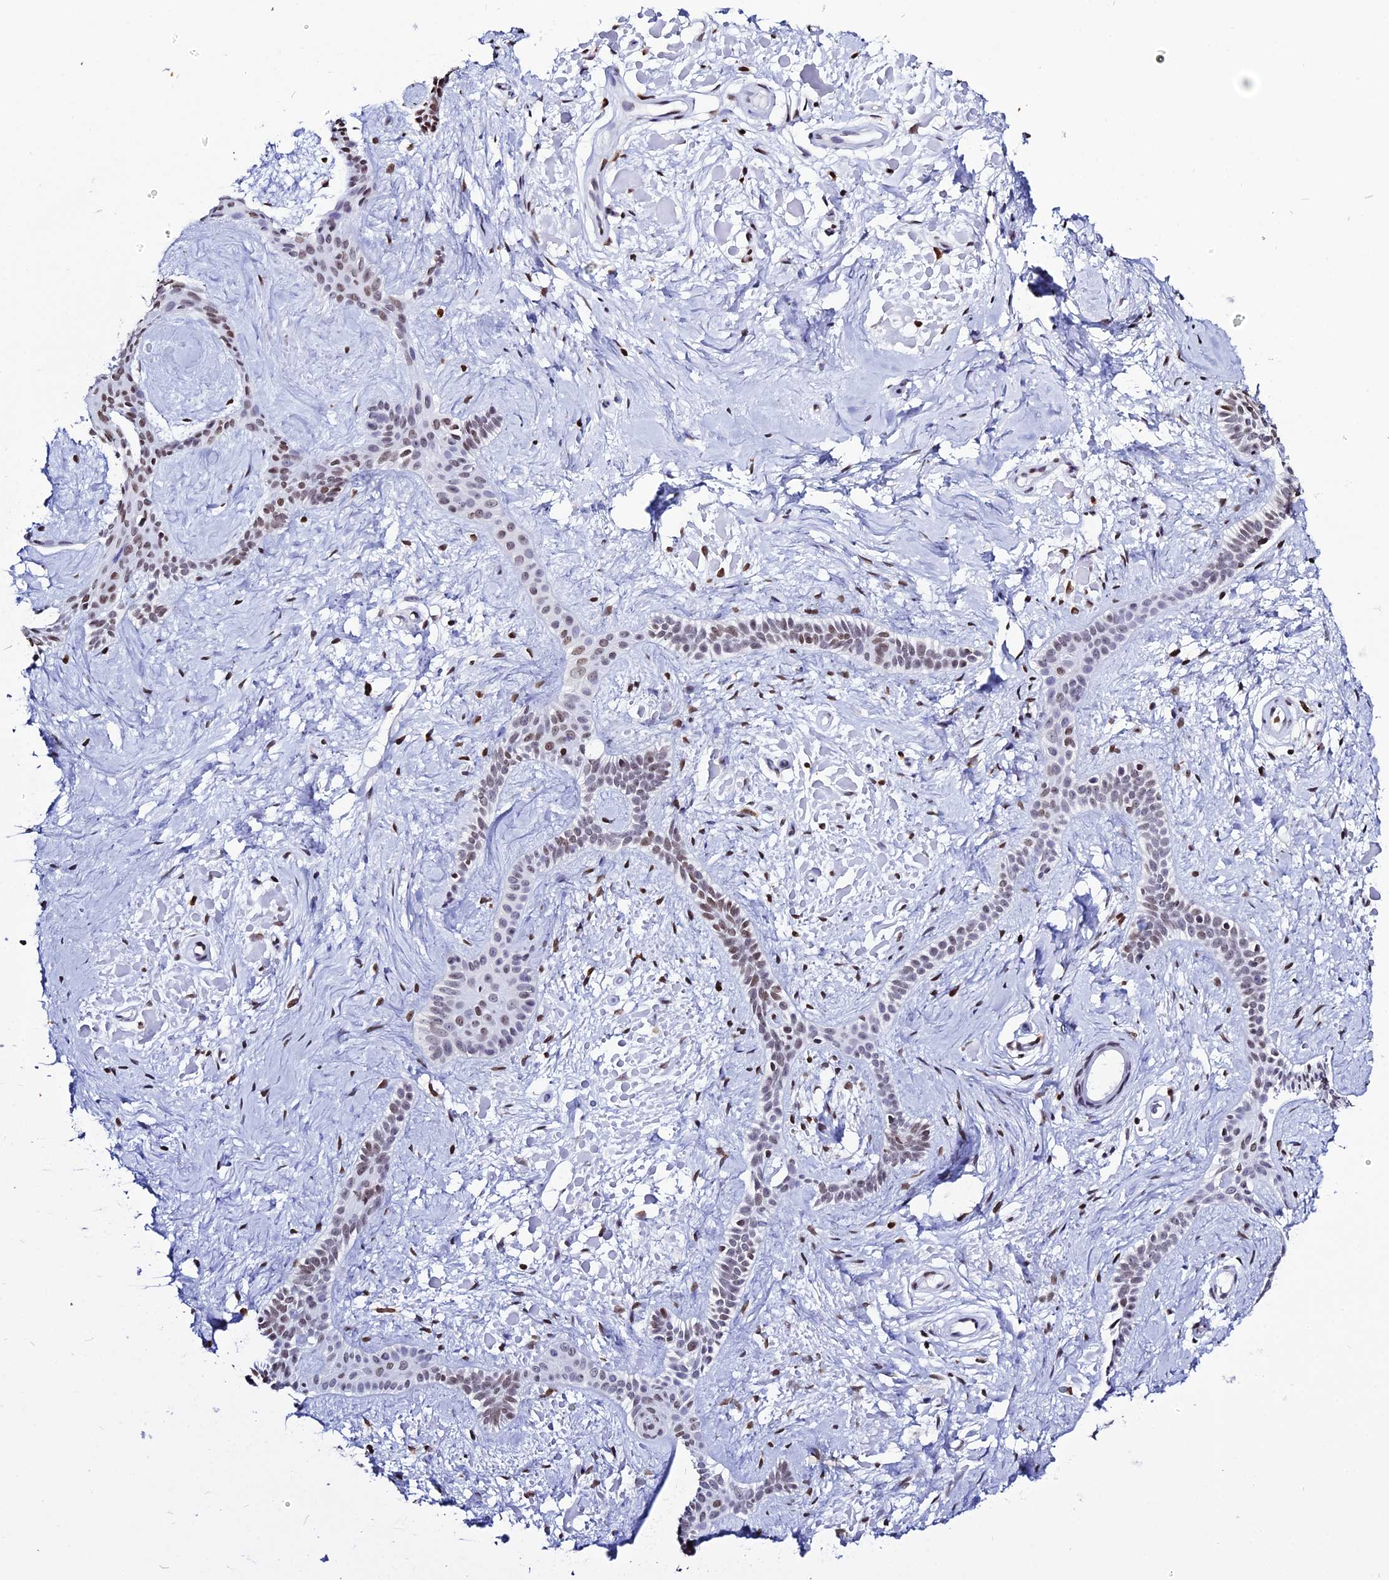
{"staining": {"intensity": "moderate", "quantity": ">75%", "location": "nuclear"}, "tissue": "skin cancer", "cell_type": "Tumor cells", "image_type": "cancer", "snomed": [{"axis": "morphology", "description": "Basal cell carcinoma"}, {"axis": "topography", "description": "Skin"}], "caption": "A brown stain labels moderate nuclear positivity of a protein in skin cancer tumor cells.", "gene": "MACROH2A2", "patient": {"sex": "male", "age": 78}}